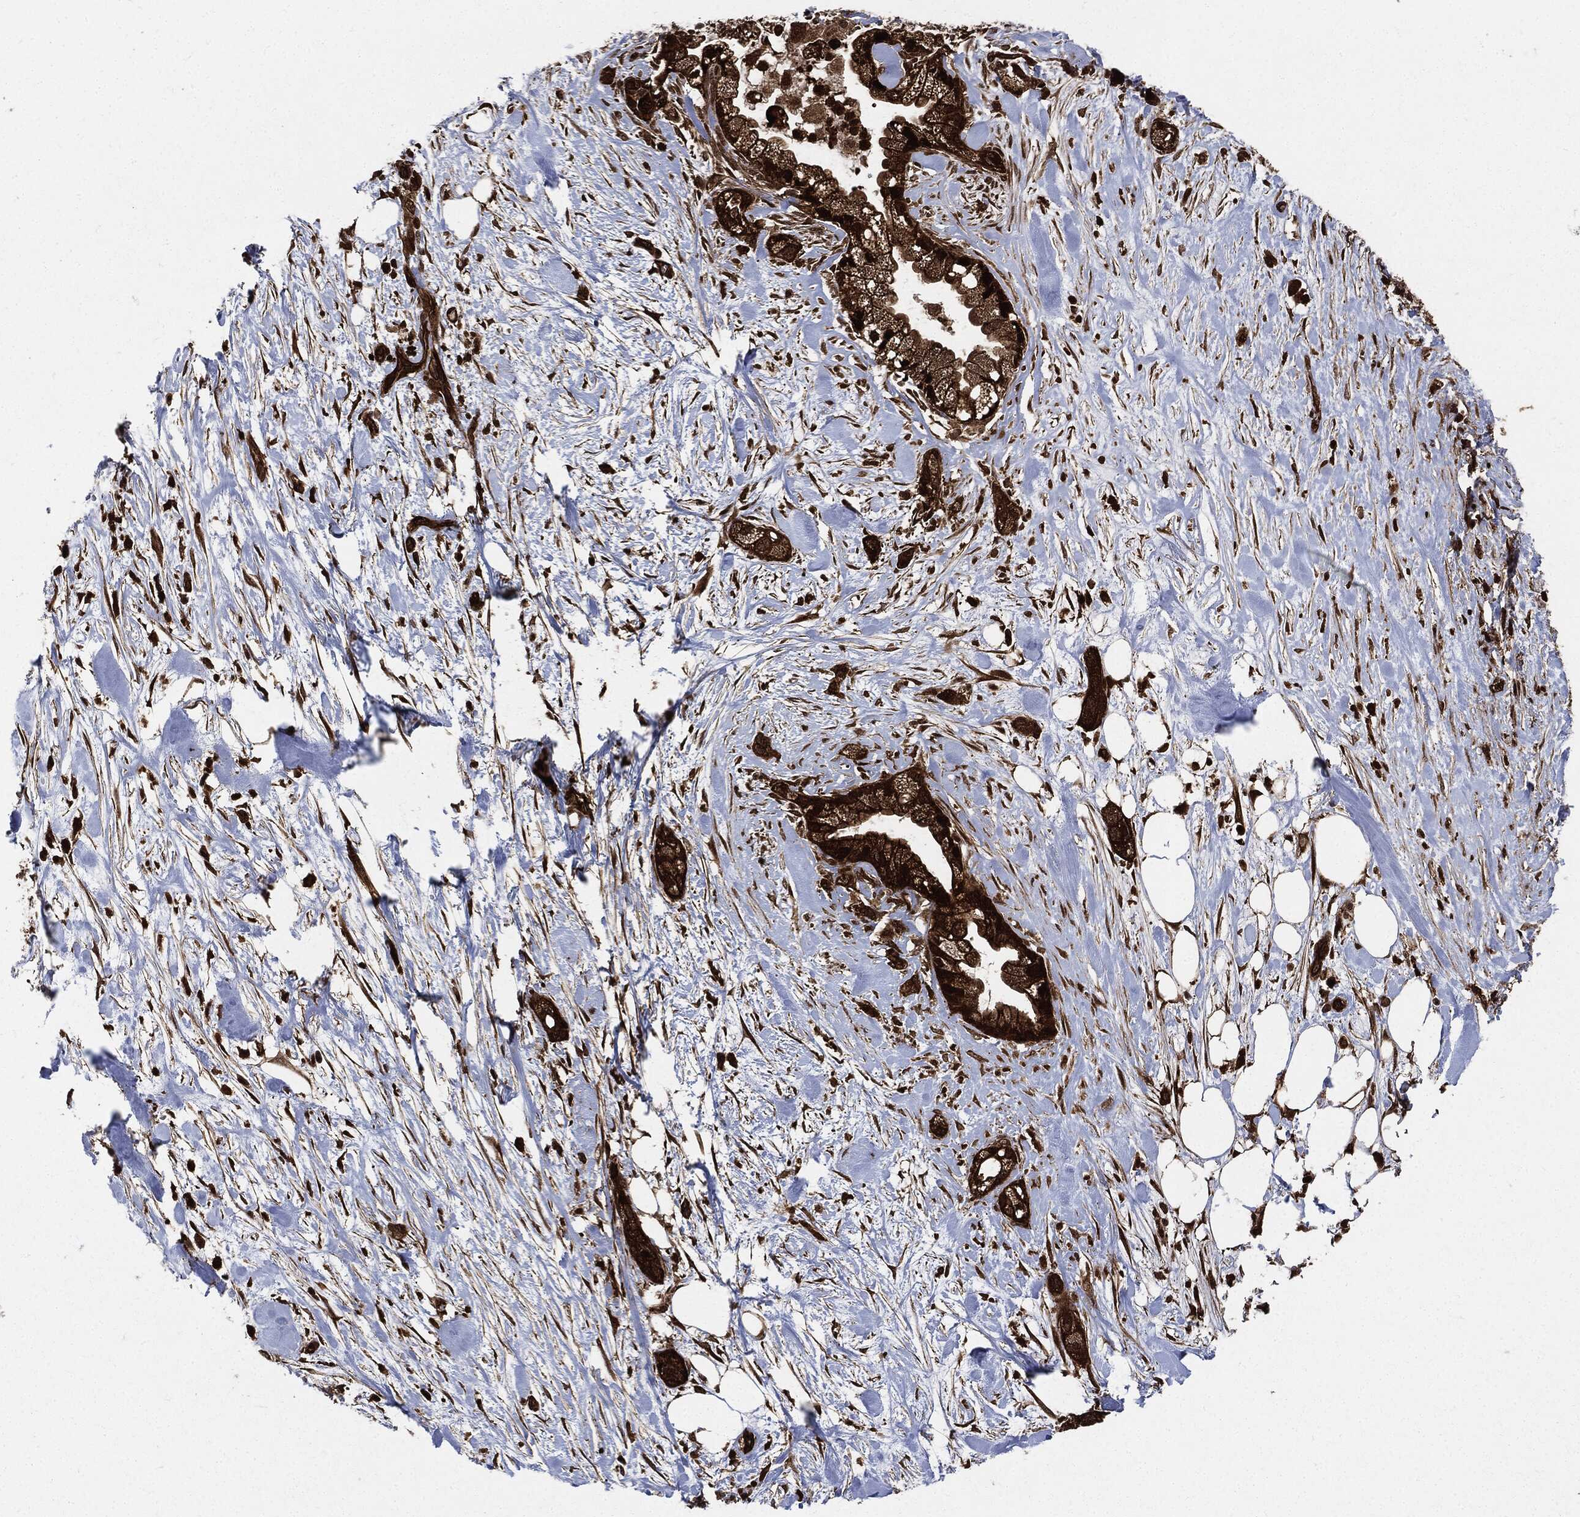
{"staining": {"intensity": "strong", "quantity": ">75%", "location": "cytoplasmic/membranous"}, "tissue": "pancreatic cancer", "cell_type": "Tumor cells", "image_type": "cancer", "snomed": [{"axis": "morphology", "description": "Adenocarcinoma, NOS"}, {"axis": "topography", "description": "Pancreas"}], "caption": "Immunohistochemical staining of human adenocarcinoma (pancreatic) exhibits high levels of strong cytoplasmic/membranous staining in about >75% of tumor cells.", "gene": "YWHAB", "patient": {"sex": "male", "age": 44}}